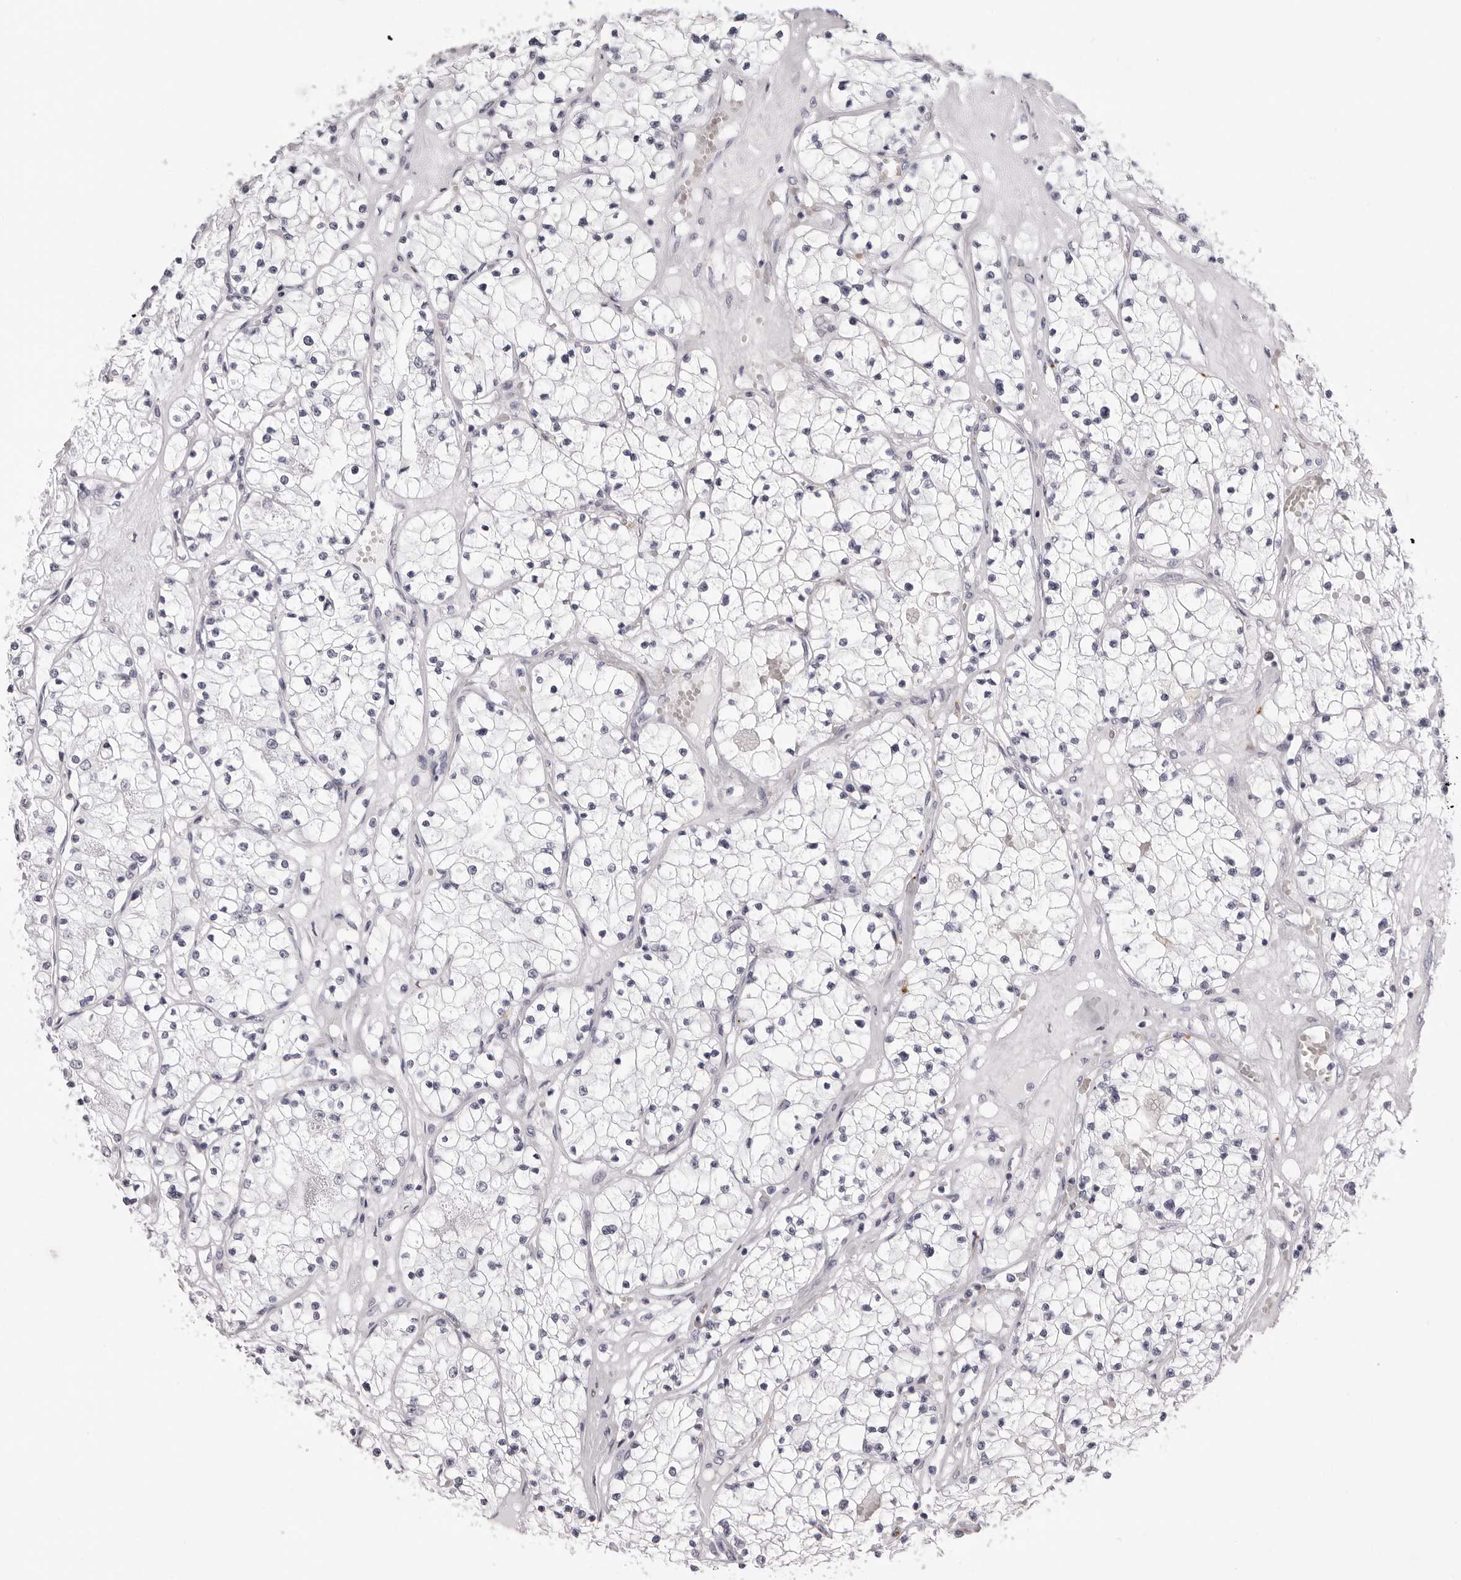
{"staining": {"intensity": "negative", "quantity": "none", "location": "none"}, "tissue": "renal cancer", "cell_type": "Tumor cells", "image_type": "cancer", "snomed": [{"axis": "morphology", "description": "Normal tissue, NOS"}, {"axis": "morphology", "description": "Adenocarcinoma, NOS"}, {"axis": "topography", "description": "Kidney"}], "caption": "Tumor cells are negative for brown protein staining in adenocarcinoma (renal). (DAB immunohistochemistry, high magnification).", "gene": "RHO", "patient": {"sex": "male", "age": 68}}